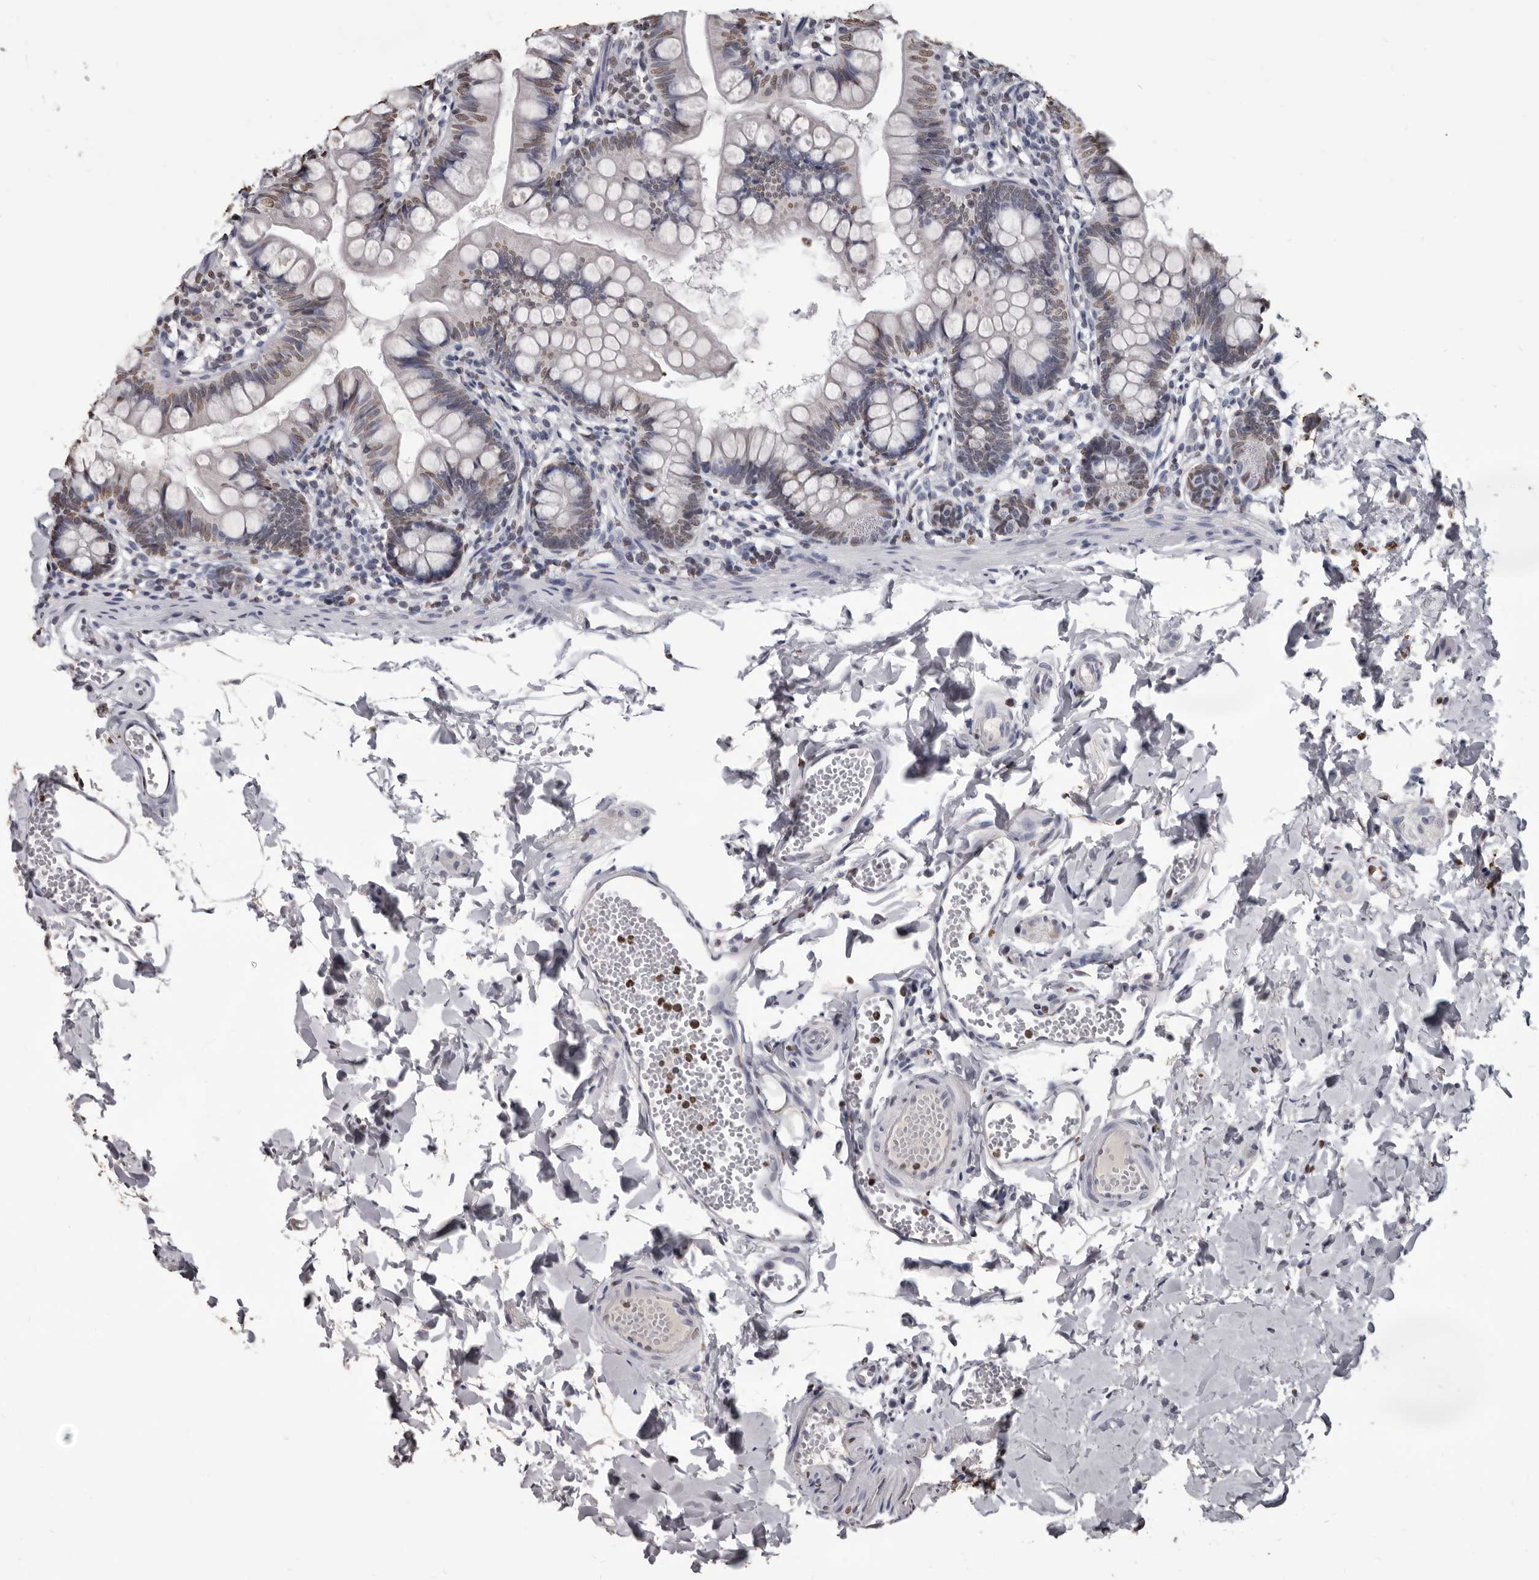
{"staining": {"intensity": "moderate", "quantity": "25%-75%", "location": "nuclear"}, "tissue": "small intestine", "cell_type": "Glandular cells", "image_type": "normal", "snomed": [{"axis": "morphology", "description": "Normal tissue, NOS"}, {"axis": "topography", "description": "Small intestine"}], "caption": "IHC histopathology image of benign human small intestine stained for a protein (brown), which demonstrates medium levels of moderate nuclear staining in approximately 25%-75% of glandular cells.", "gene": "AHR", "patient": {"sex": "male", "age": 7}}